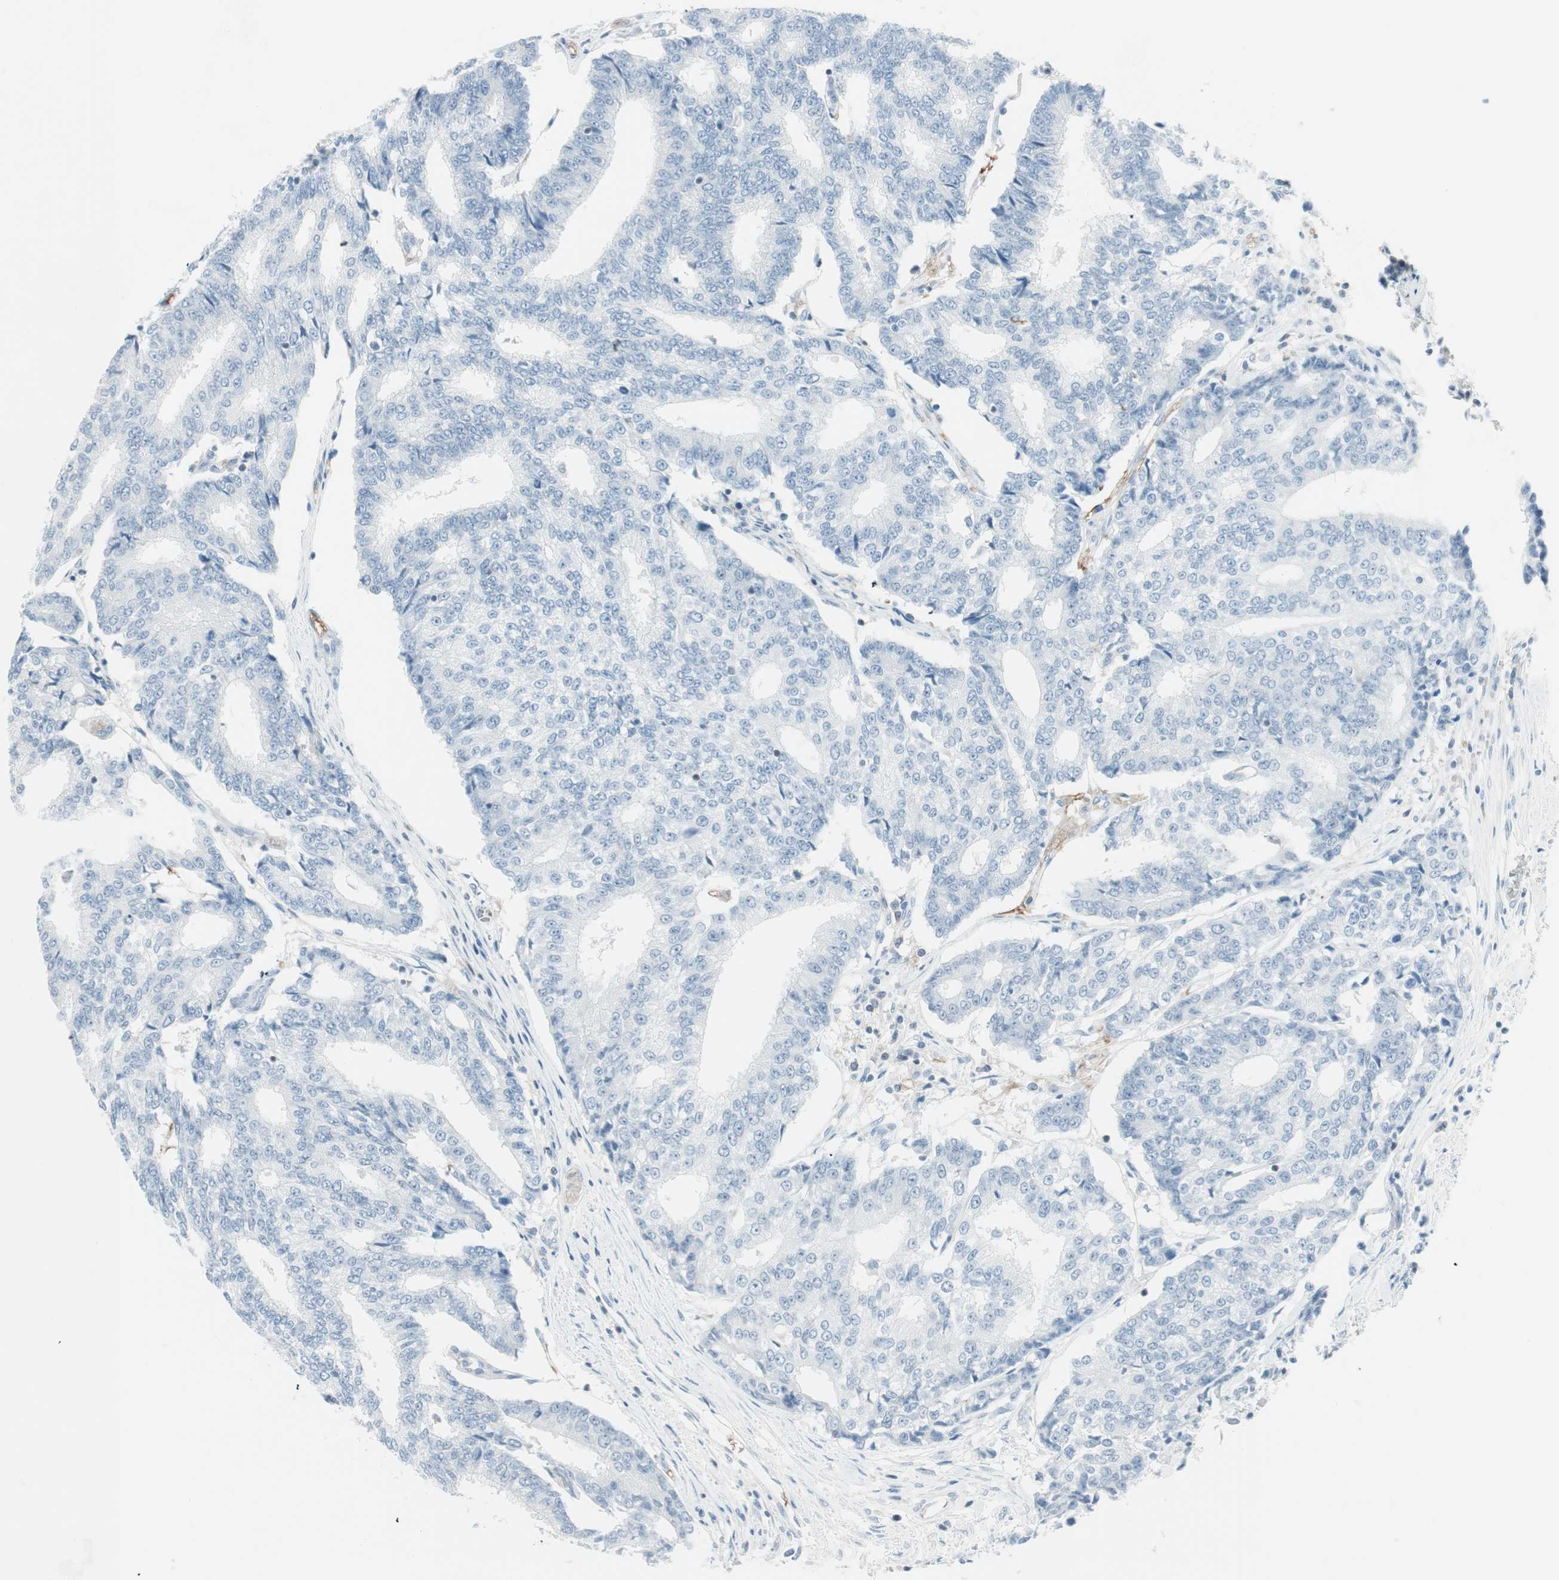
{"staining": {"intensity": "negative", "quantity": "none", "location": "none"}, "tissue": "prostate cancer", "cell_type": "Tumor cells", "image_type": "cancer", "snomed": [{"axis": "morphology", "description": "Adenocarcinoma, High grade"}, {"axis": "topography", "description": "Prostate"}], "caption": "Prostate cancer (high-grade adenocarcinoma) was stained to show a protein in brown. There is no significant expression in tumor cells.", "gene": "MAP4K1", "patient": {"sex": "male", "age": 55}}